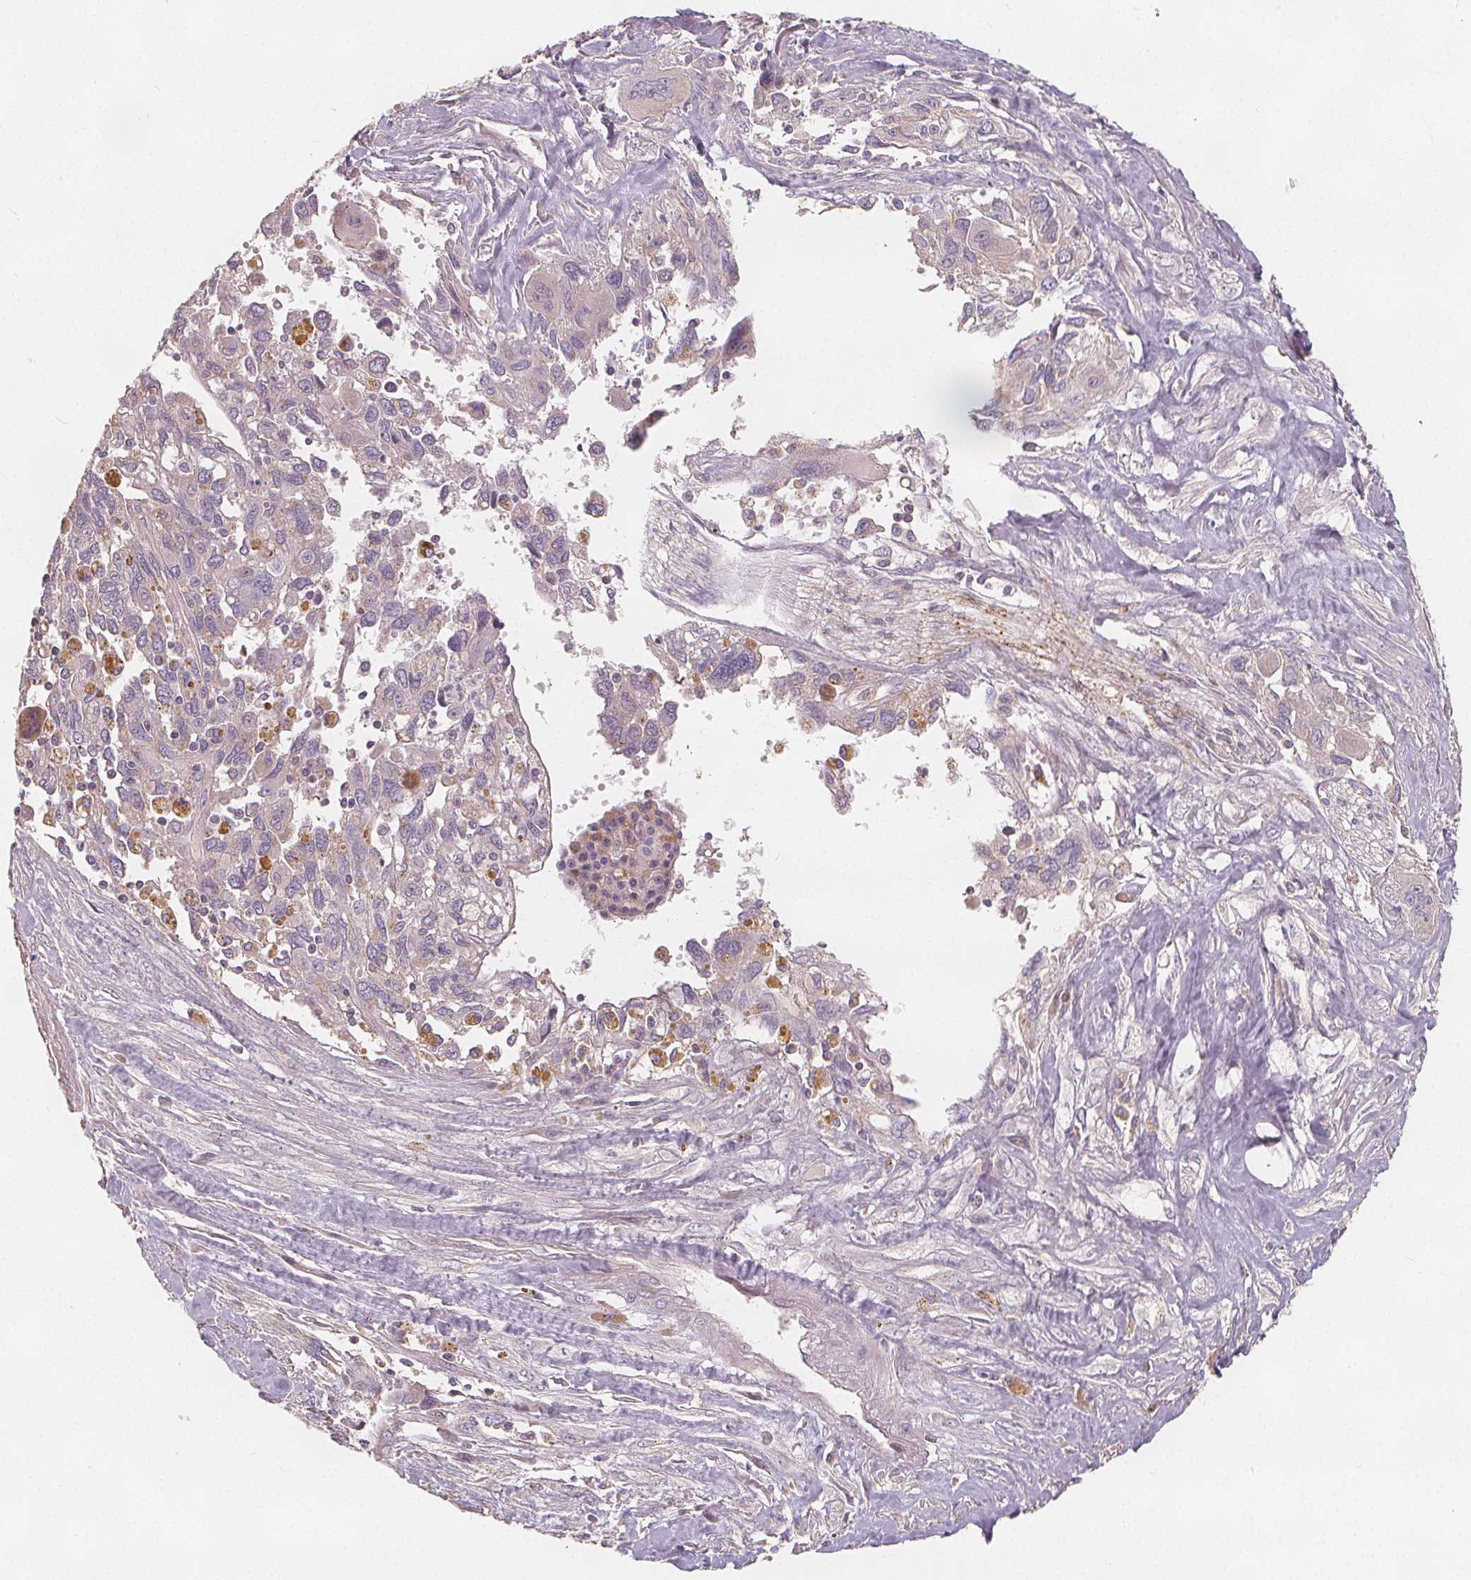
{"staining": {"intensity": "negative", "quantity": "none", "location": "none"}, "tissue": "pancreatic cancer", "cell_type": "Tumor cells", "image_type": "cancer", "snomed": [{"axis": "morphology", "description": "Adenocarcinoma, NOS"}, {"axis": "topography", "description": "Pancreas"}], "caption": "Image shows no protein expression in tumor cells of pancreatic cancer tissue. Nuclei are stained in blue.", "gene": "DRC3", "patient": {"sex": "female", "age": 47}}